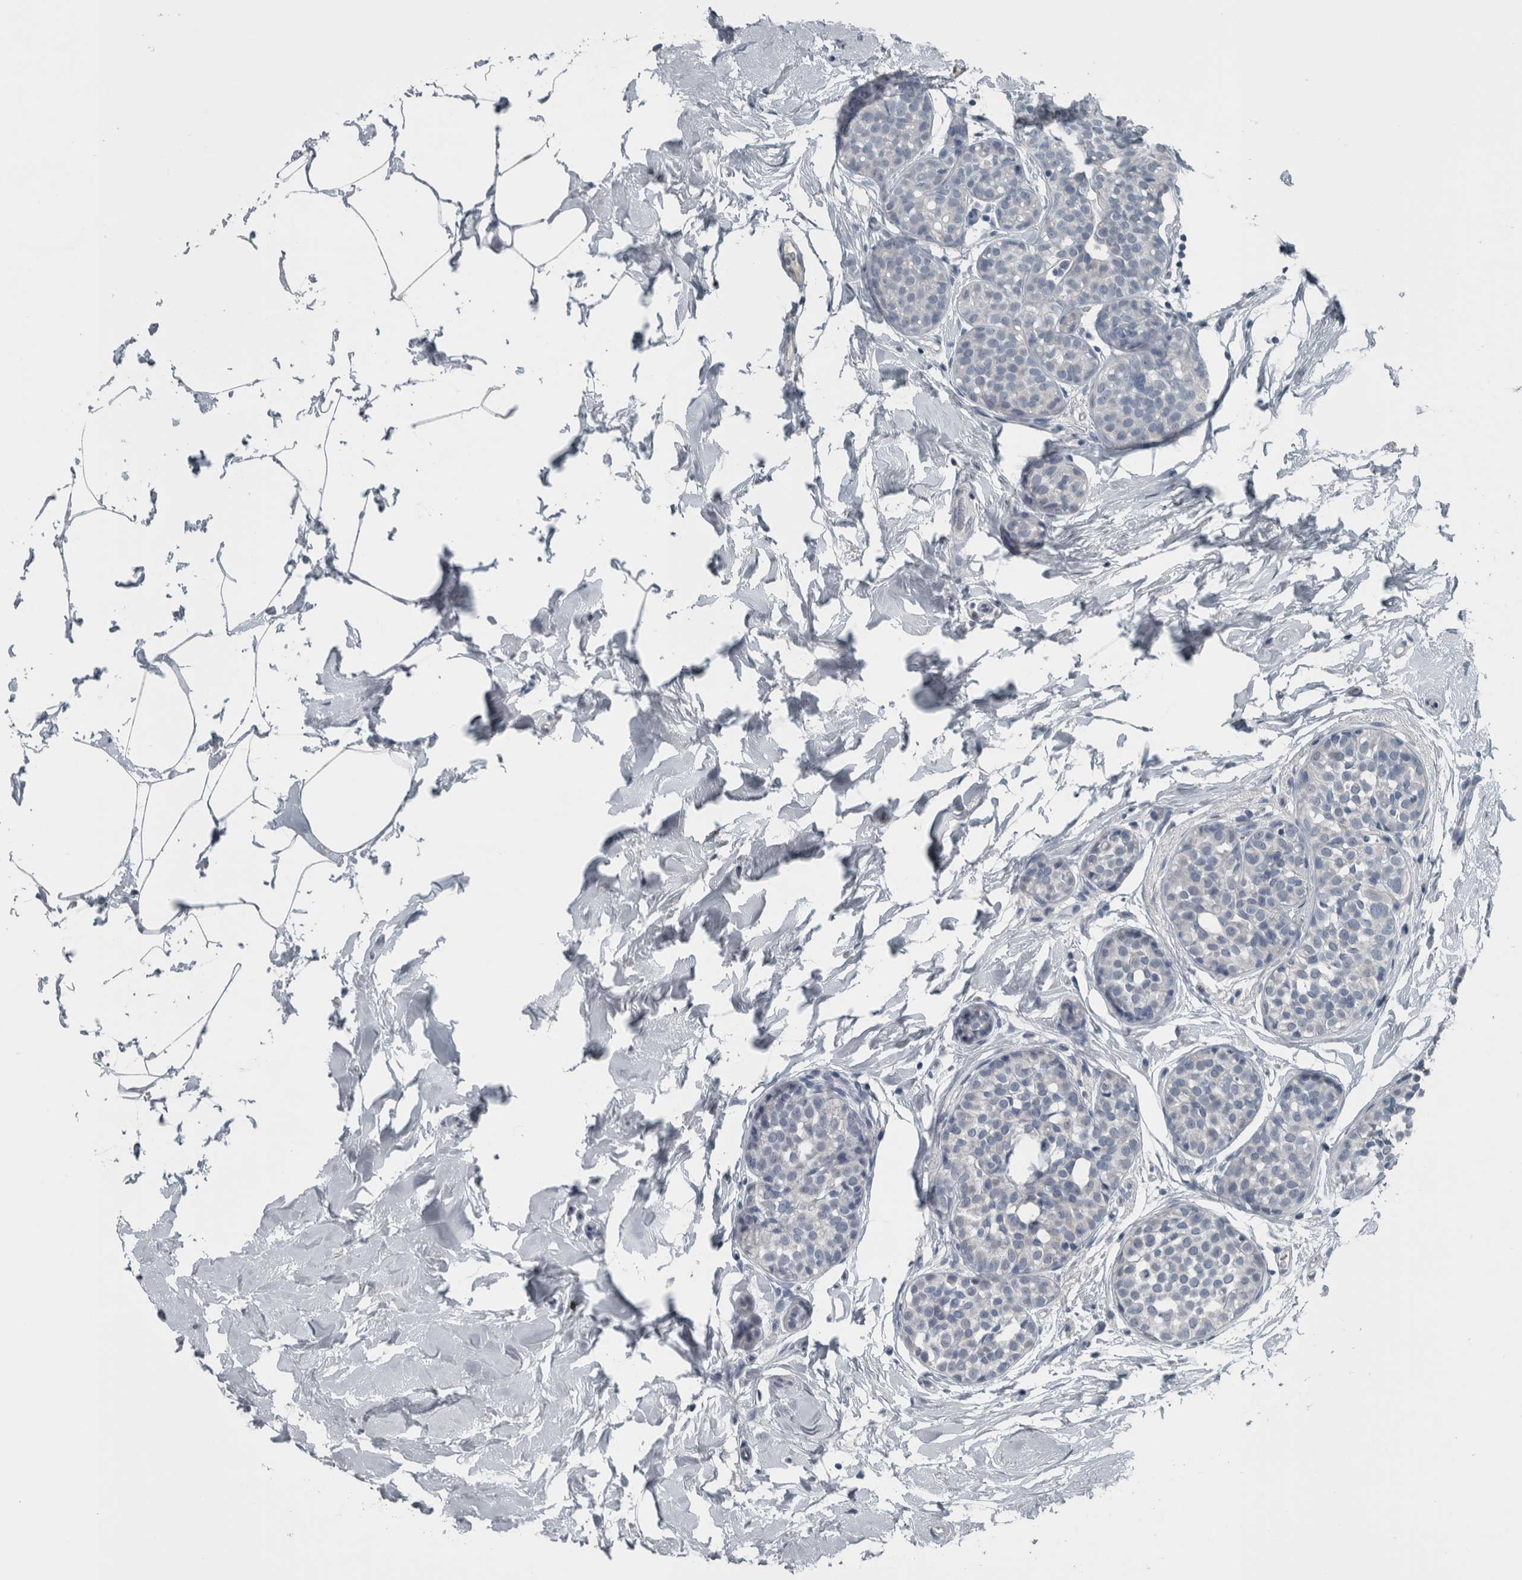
{"staining": {"intensity": "negative", "quantity": "none", "location": "none"}, "tissue": "breast cancer", "cell_type": "Tumor cells", "image_type": "cancer", "snomed": [{"axis": "morphology", "description": "Duct carcinoma"}, {"axis": "topography", "description": "Breast"}], "caption": "This is an IHC histopathology image of human breast cancer (invasive ductal carcinoma). There is no expression in tumor cells.", "gene": "KRT20", "patient": {"sex": "female", "age": 55}}